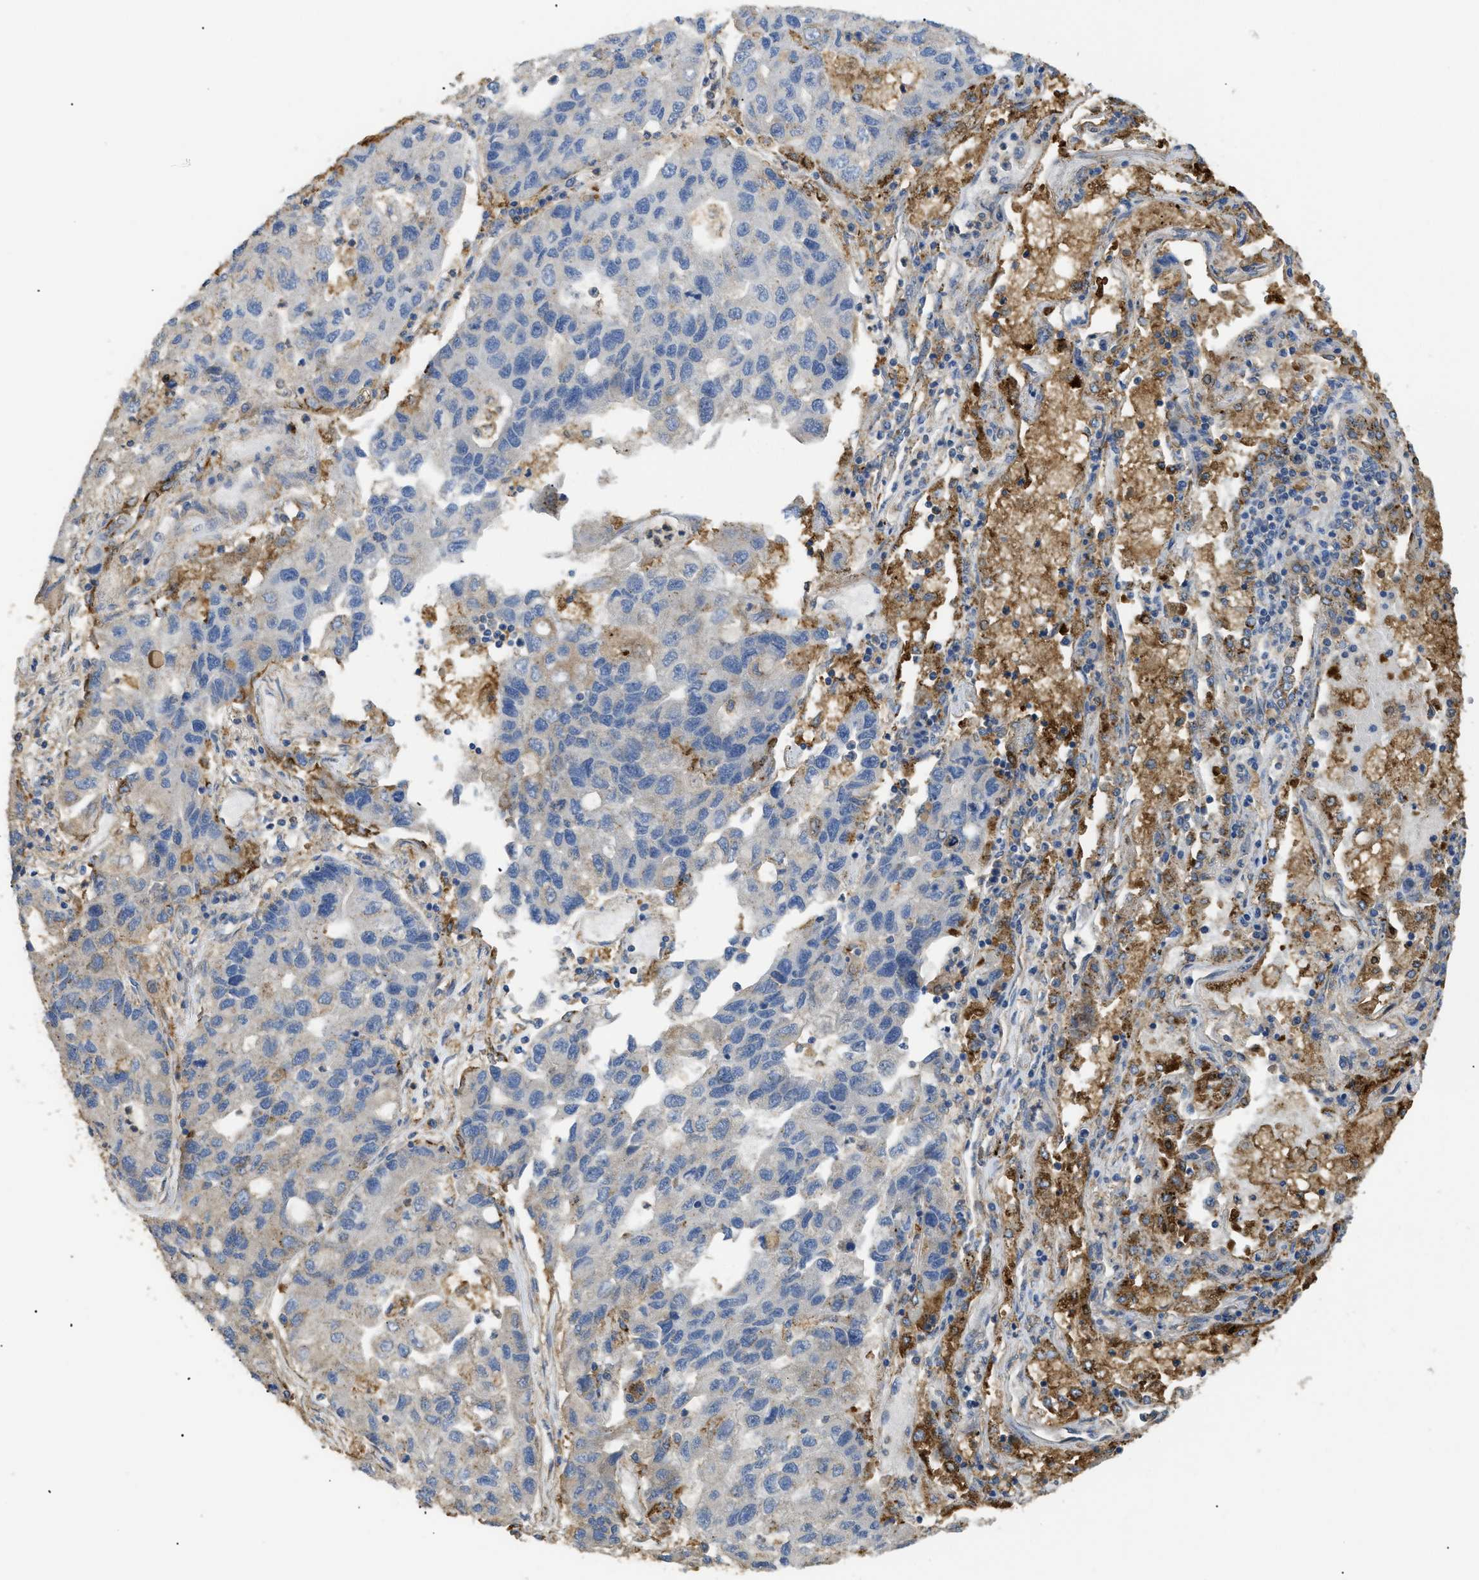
{"staining": {"intensity": "weak", "quantity": "<25%", "location": "cytoplasmic/membranous"}, "tissue": "lung cancer", "cell_type": "Tumor cells", "image_type": "cancer", "snomed": [{"axis": "morphology", "description": "Adenocarcinoma, NOS"}, {"axis": "topography", "description": "Lung"}], "caption": "Protein analysis of lung cancer shows no significant expression in tumor cells.", "gene": "ANXA4", "patient": {"sex": "female", "age": 51}}